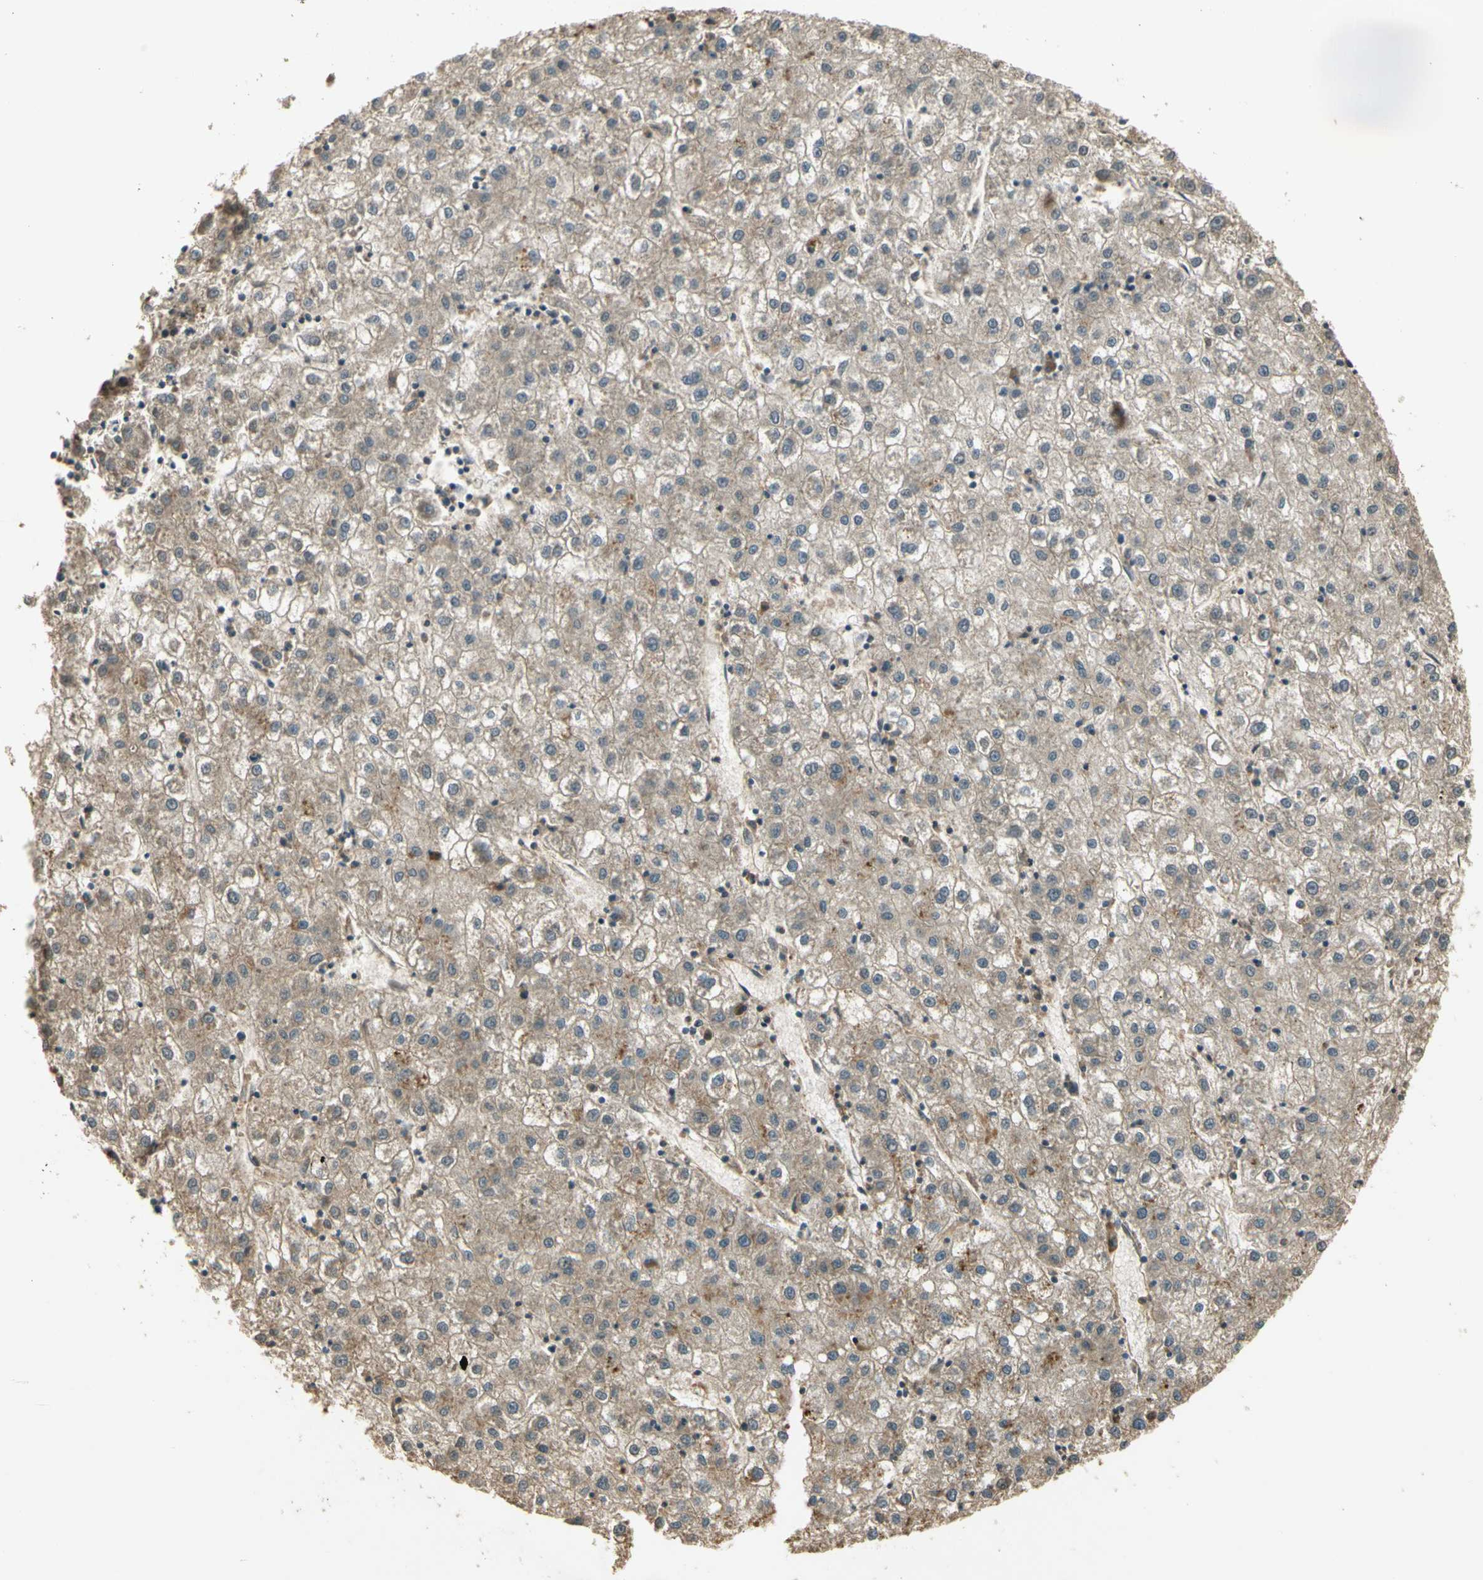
{"staining": {"intensity": "weak", "quantity": ">75%", "location": "cytoplasmic/membranous"}, "tissue": "liver cancer", "cell_type": "Tumor cells", "image_type": "cancer", "snomed": [{"axis": "morphology", "description": "Carcinoma, Hepatocellular, NOS"}, {"axis": "topography", "description": "Liver"}], "caption": "The image displays a brown stain indicating the presence of a protein in the cytoplasmic/membranous of tumor cells in liver cancer (hepatocellular carcinoma).", "gene": "GMEB2", "patient": {"sex": "male", "age": 72}}